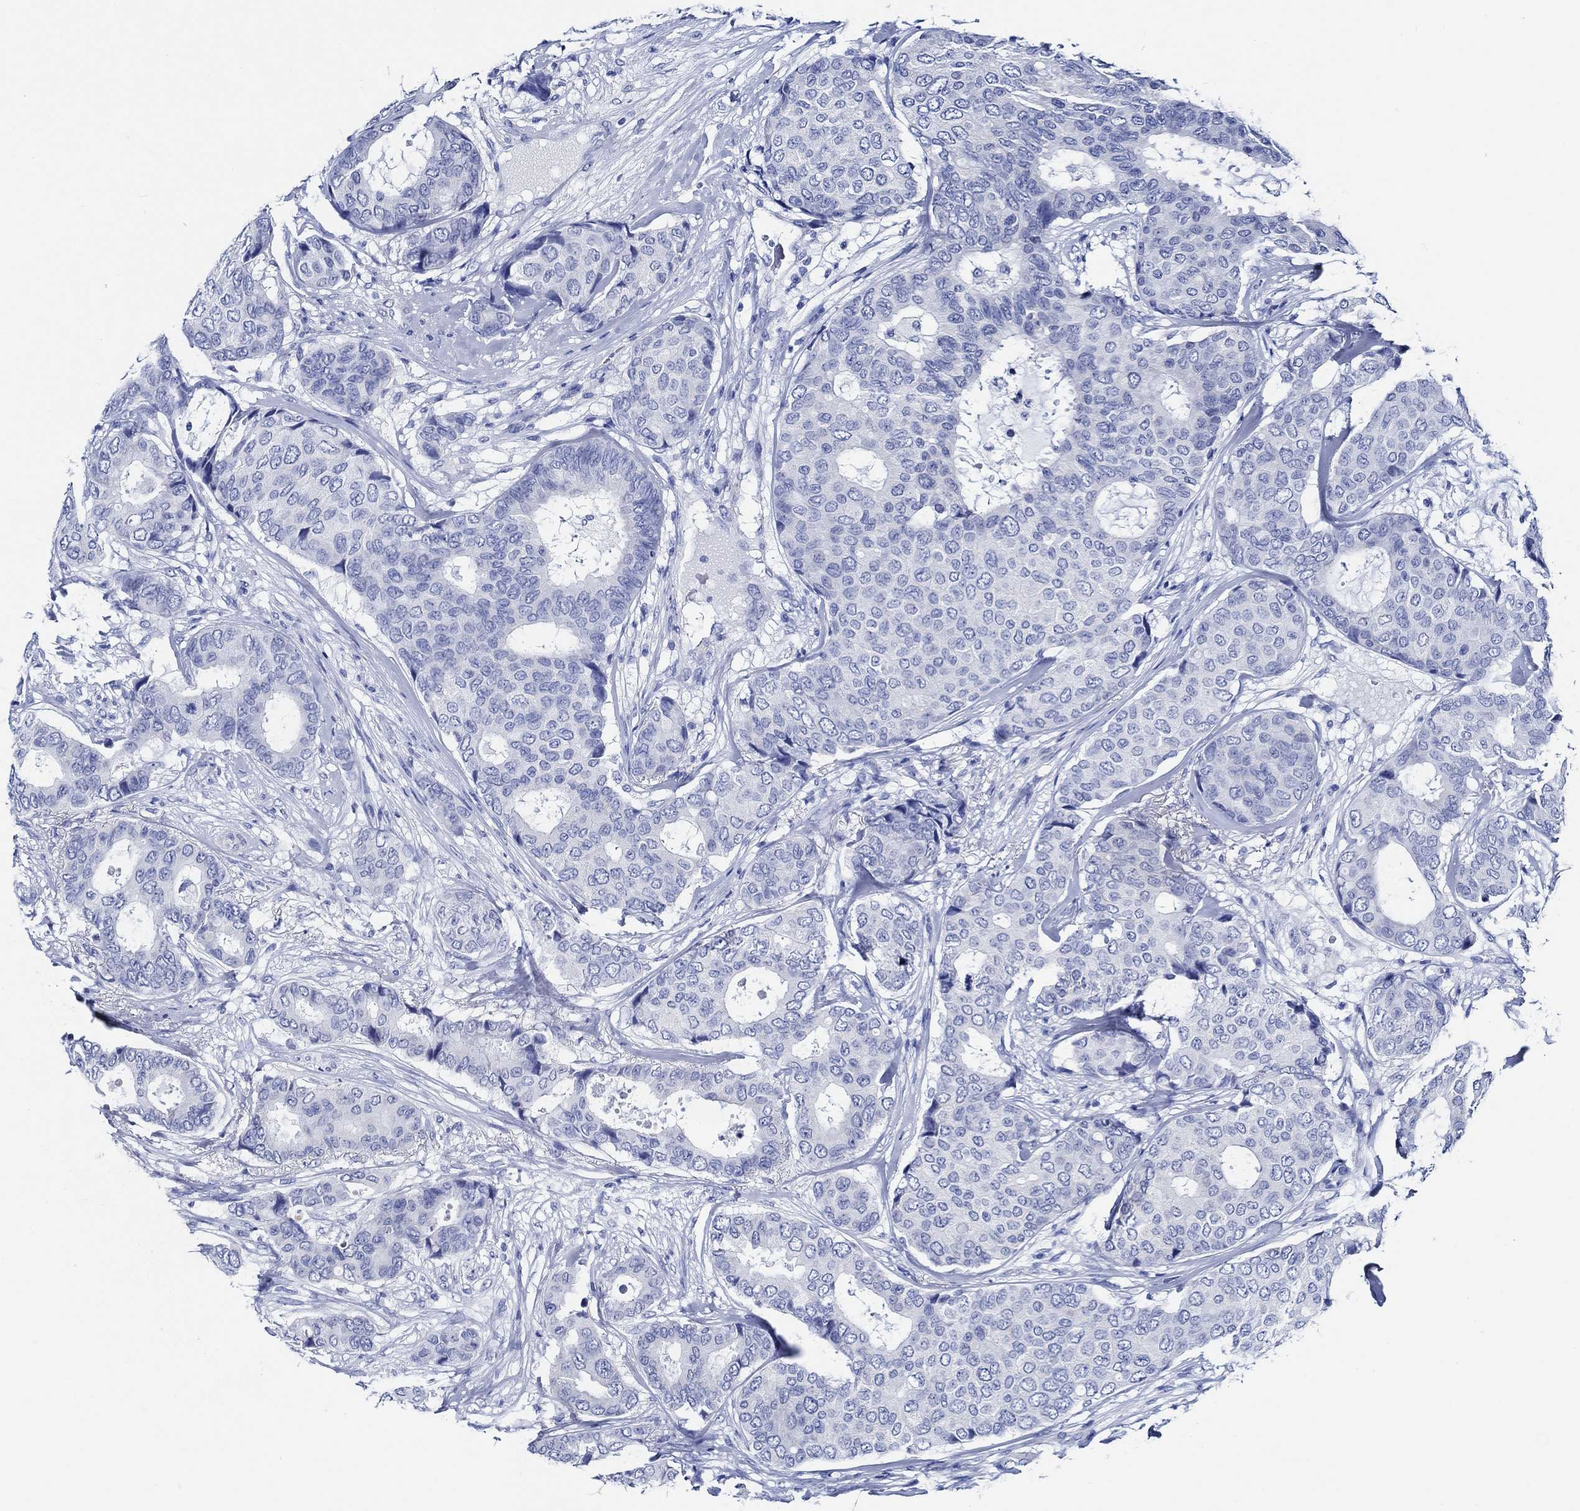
{"staining": {"intensity": "negative", "quantity": "none", "location": "none"}, "tissue": "breast cancer", "cell_type": "Tumor cells", "image_type": "cancer", "snomed": [{"axis": "morphology", "description": "Duct carcinoma"}, {"axis": "topography", "description": "Breast"}], "caption": "DAB immunohistochemical staining of breast cancer reveals no significant positivity in tumor cells.", "gene": "WDR62", "patient": {"sex": "female", "age": 75}}